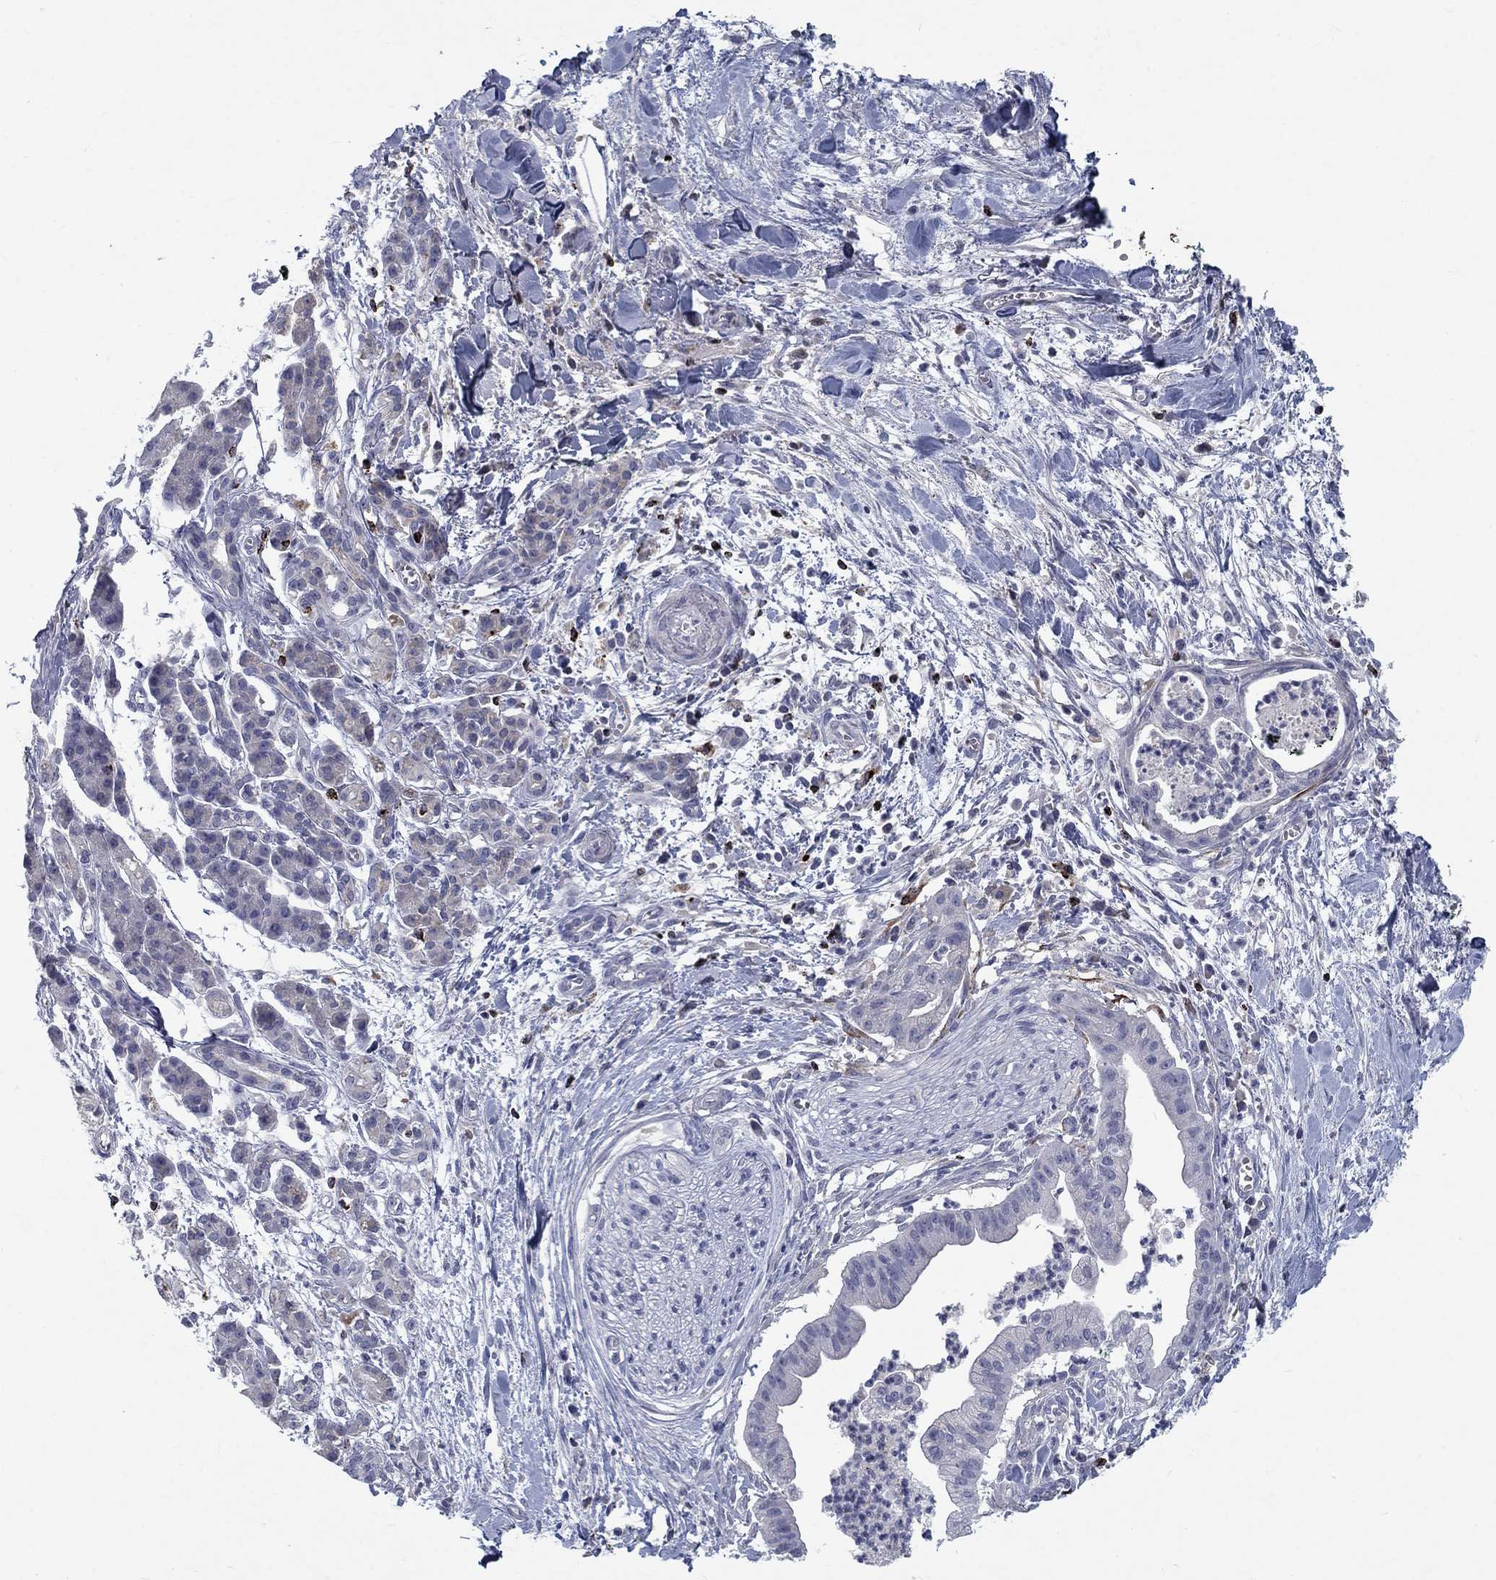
{"staining": {"intensity": "negative", "quantity": "none", "location": "none"}, "tissue": "pancreatic cancer", "cell_type": "Tumor cells", "image_type": "cancer", "snomed": [{"axis": "morphology", "description": "Normal tissue, NOS"}, {"axis": "morphology", "description": "Adenocarcinoma, NOS"}, {"axis": "topography", "description": "Lymph node"}, {"axis": "topography", "description": "Pancreas"}], "caption": "This histopathology image is of pancreatic cancer stained with immunohistochemistry (IHC) to label a protein in brown with the nuclei are counter-stained blue. There is no staining in tumor cells. Brightfield microscopy of IHC stained with DAB (3,3'-diaminobenzidine) (brown) and hematoxylin (blue), captured at high magnification.", "gene": "GZMA", "patient": {"sex": "female", "age": 58}}